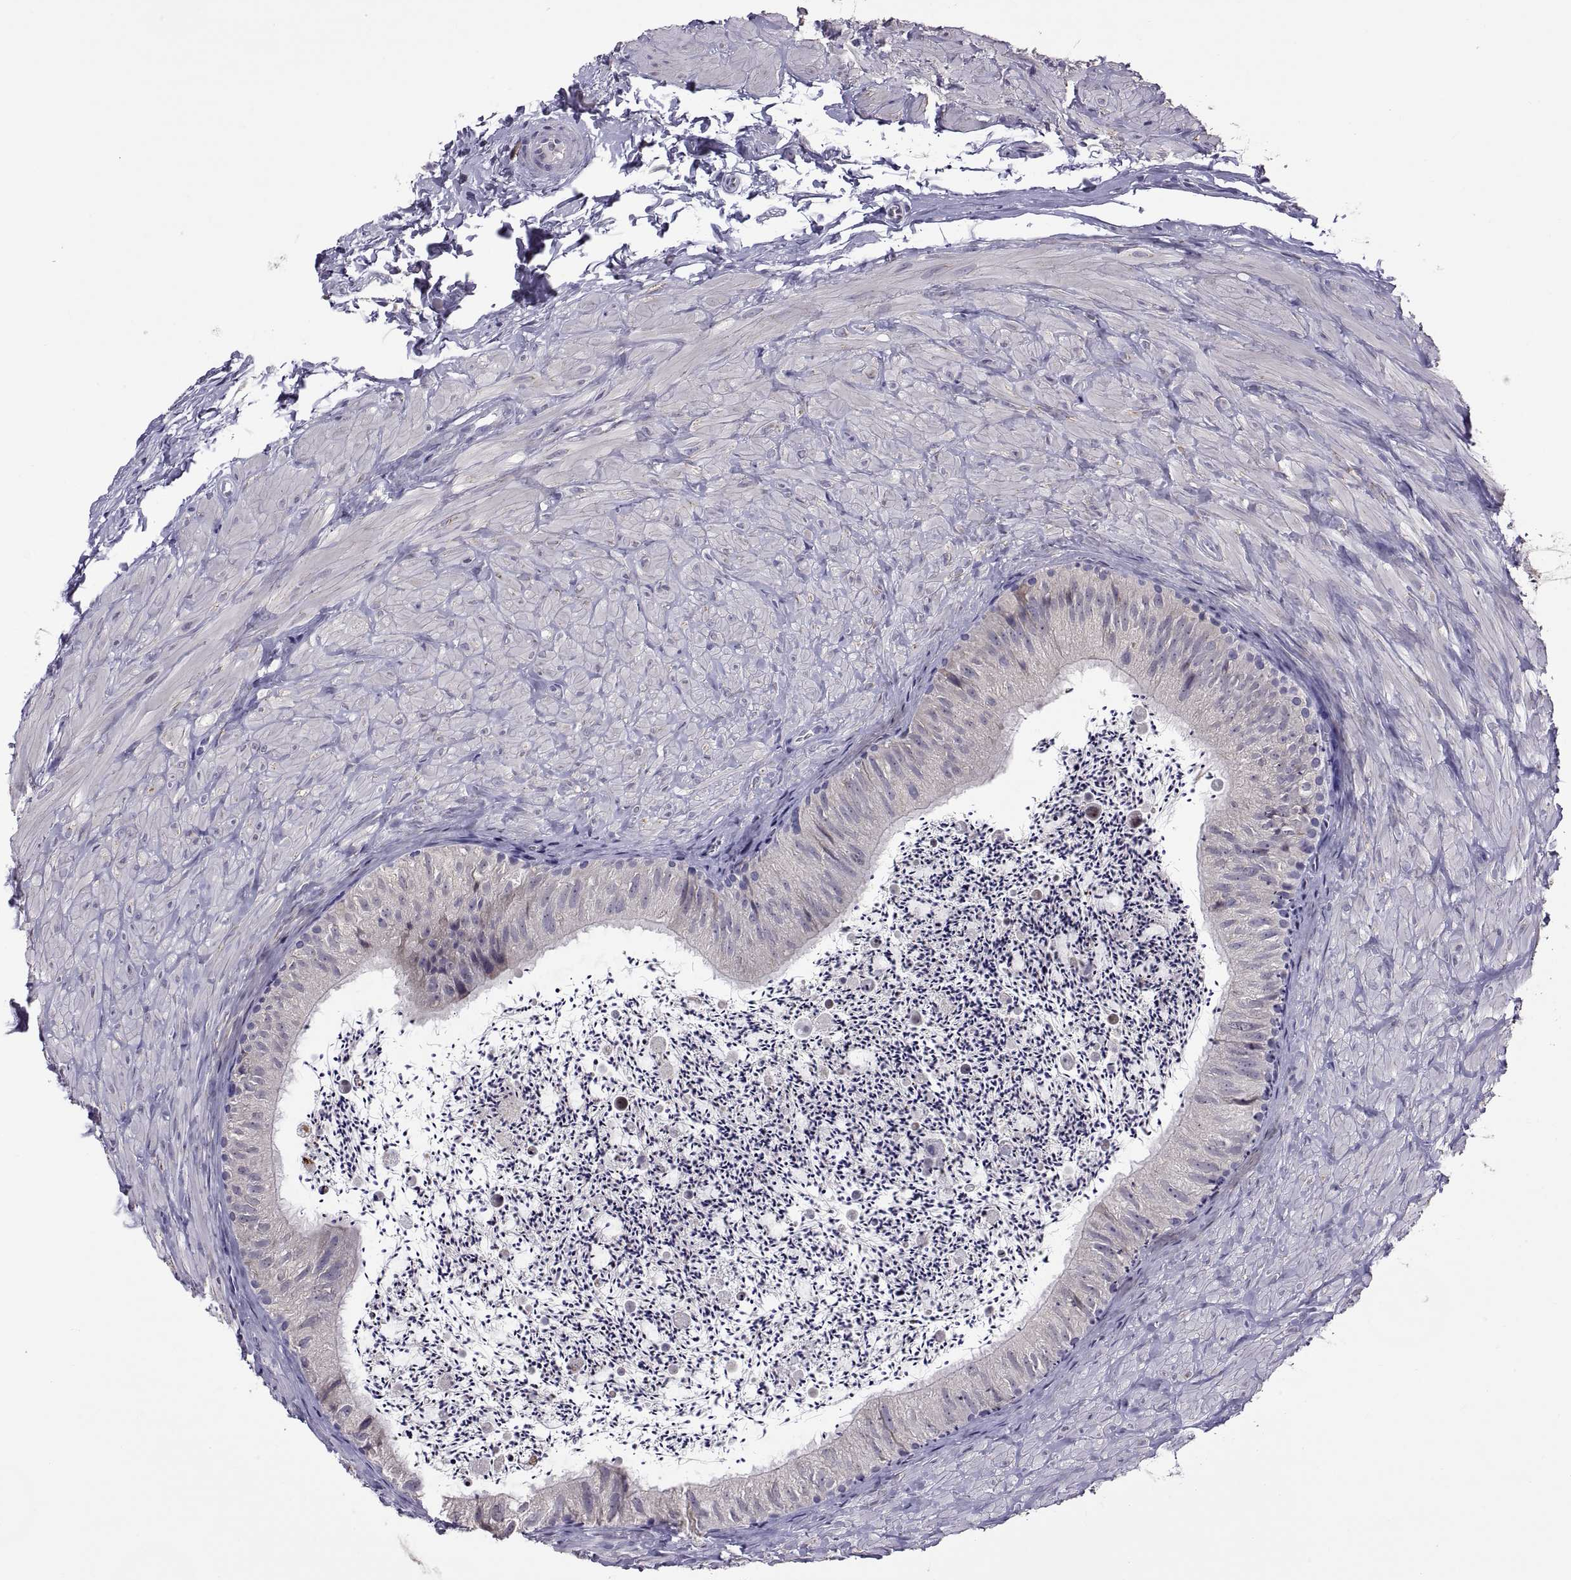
{"staining": {"intensity": "negative", "quantity": "none", "location": "none"}, "tissue": "epididymis", "cell_type": "Glandular cells", "image_type": "normal", "snomed": [{"axis": "morphology", "description": "Normal tissue, NOS"}, {"axis": "topography", "description": "Epididymis"}], "caption": "Epididymis stained for a protein using immunohistochemistry shows no positivity glandular cells.", "gene": "MAGEB18", "patient": {"sex": "male", "age": 32}}